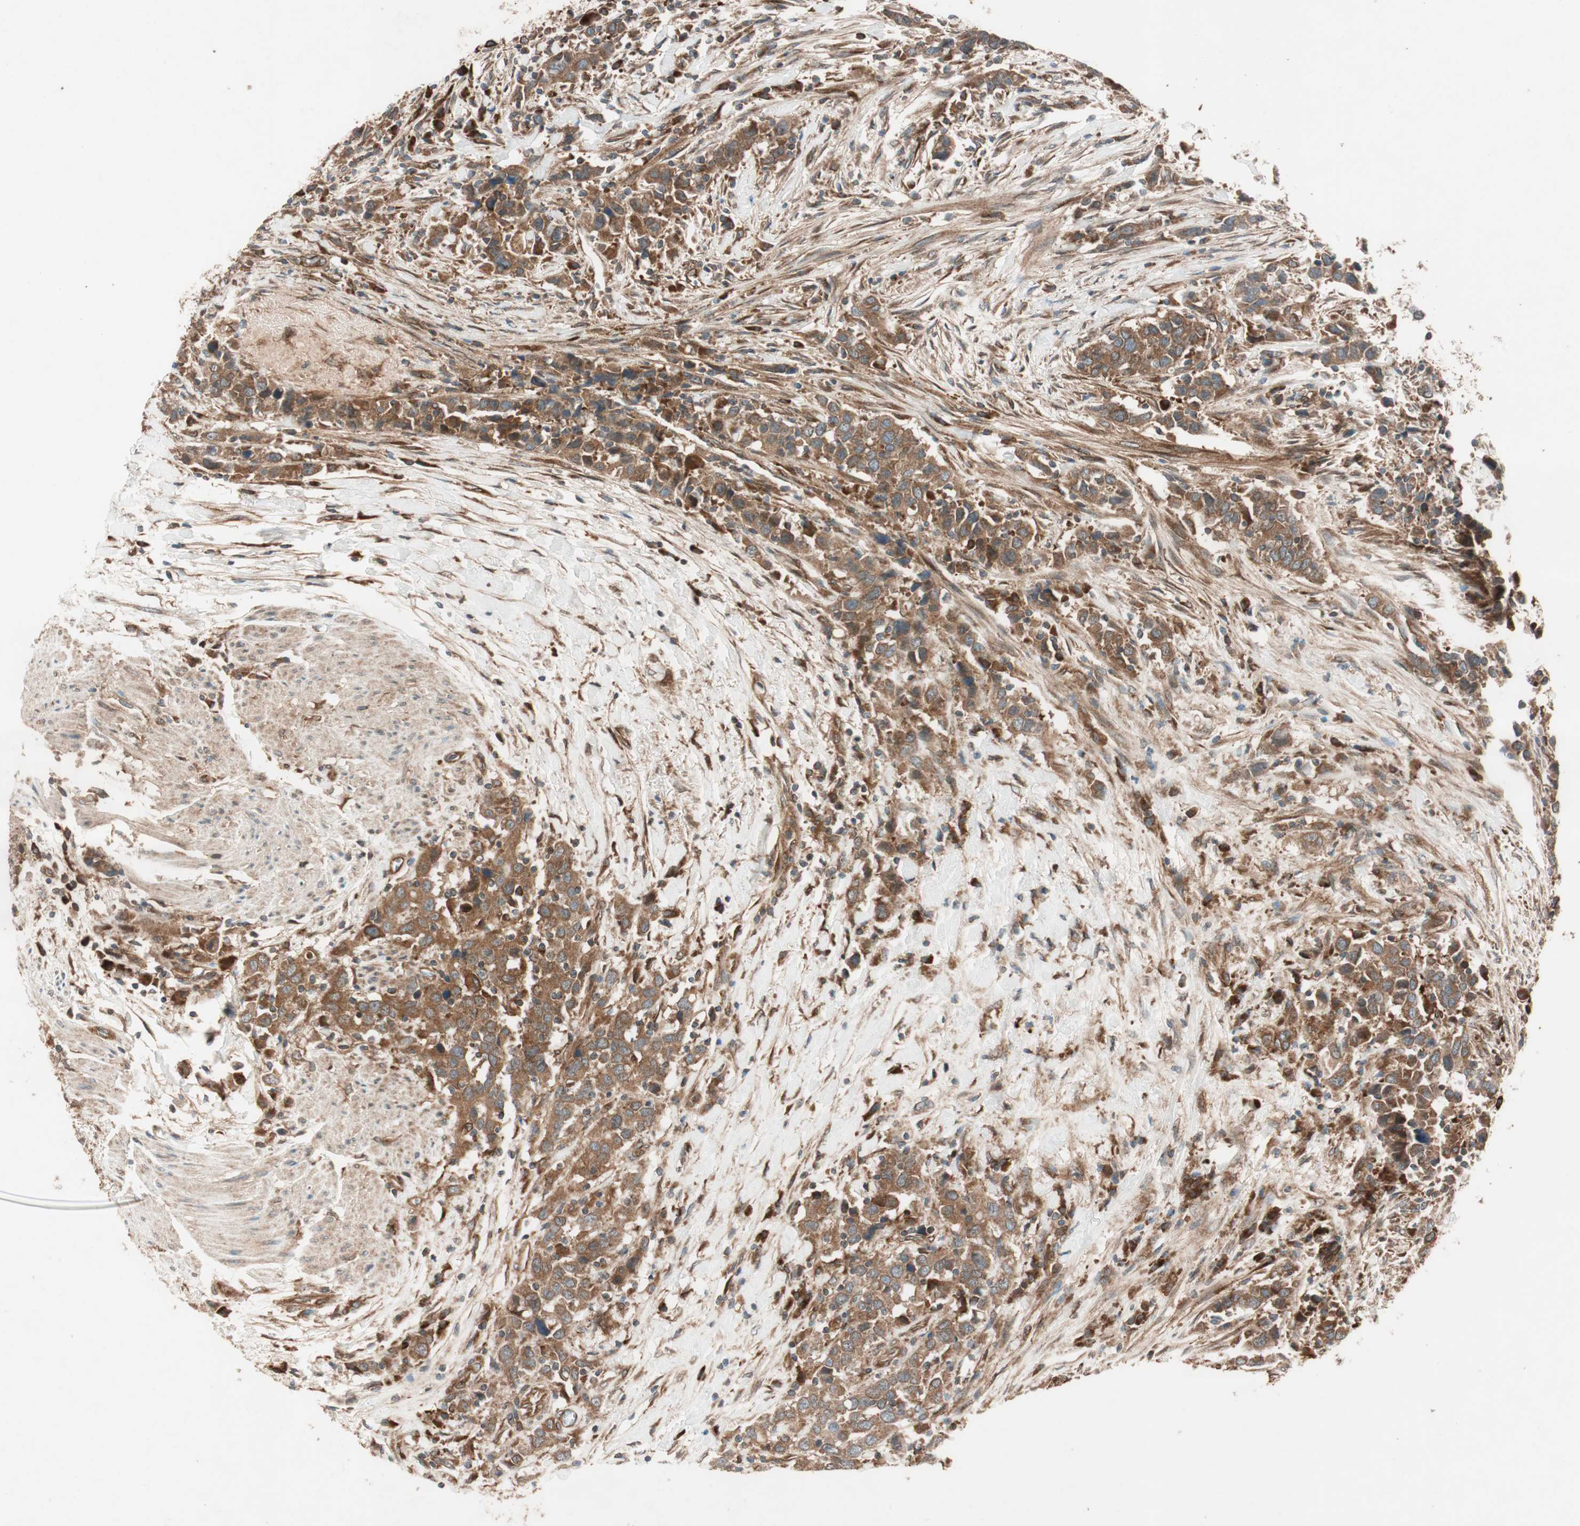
{"staining": {"intensity": "strong", "quantity": ">75%", "location": "cytoplasmic/membranous"}, "tissue": "urothelial cancer", "cell_type": "Tumor cells", "image_type": "cancer", "snomed": [{"axis": "morphology", "description": "Urothelial carcinoma, High grade"}, {"axis": "topography", "description": "Urinary bladder"}], "caption": "About >75% of tumor cells in human urothelial cancer reveal strong cytoplasmic/membranous protein staining as visualized by brown immunohistochemical staining.", "gene": "RAB5A", "patient": {"sex": "male", "age": 61}}